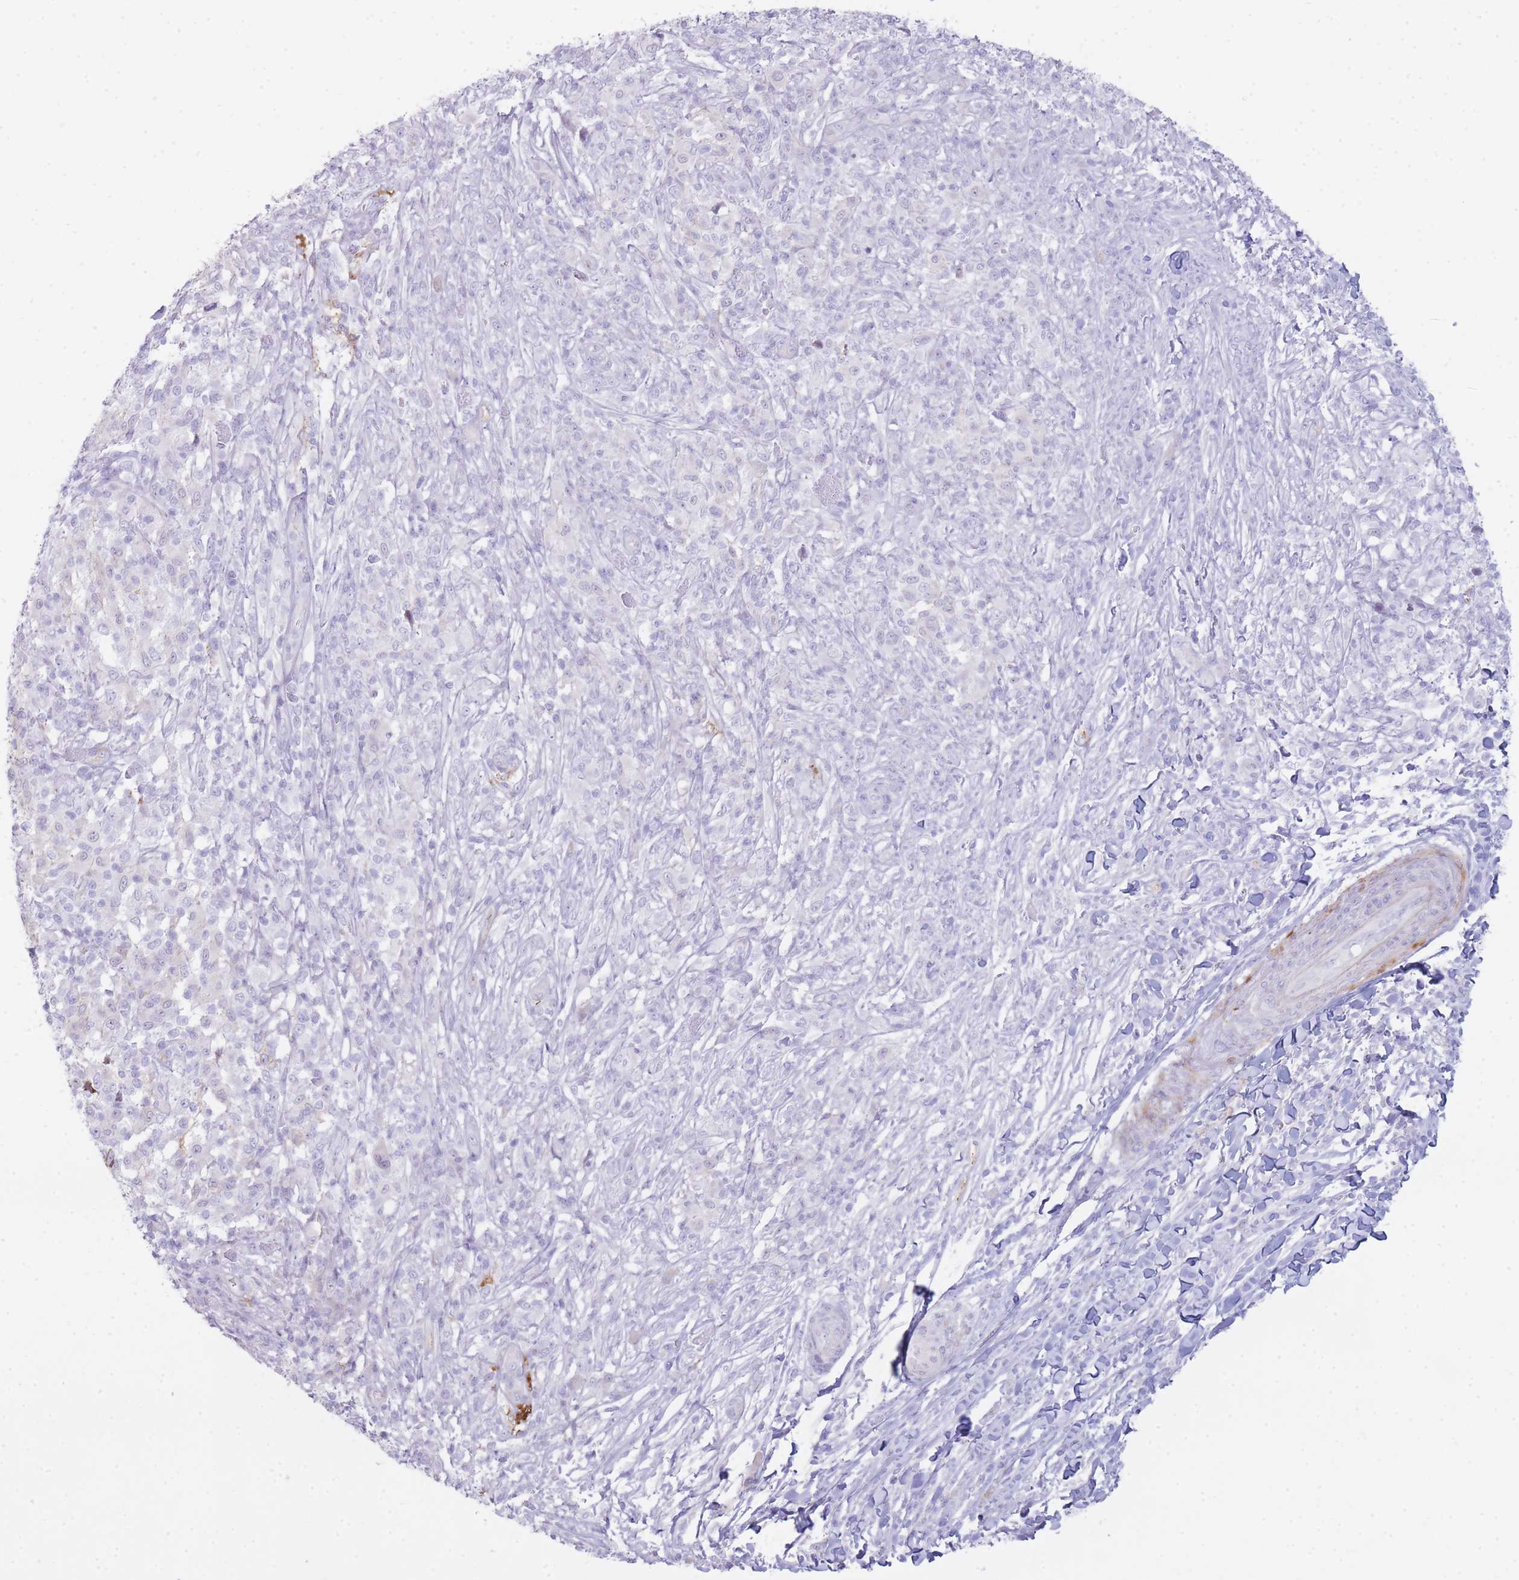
{"staining": {"intensity": "negative", "quantity": "none", "location": "none"}, "tissue": "melanoma", "cell_type": "Tumor cells", "image_type": "cancer", "snomed": [{"axis": "morphology", "description": "Malignant melanoma, NOS"}, {"axis": "topography", "description": "Skin"}], "caption": "Melanoma stained for a protein using IHC demonstrates no staining tumor cells.", "gene": "UTP14A", "patient": {"sex": "male", "age": 66}}